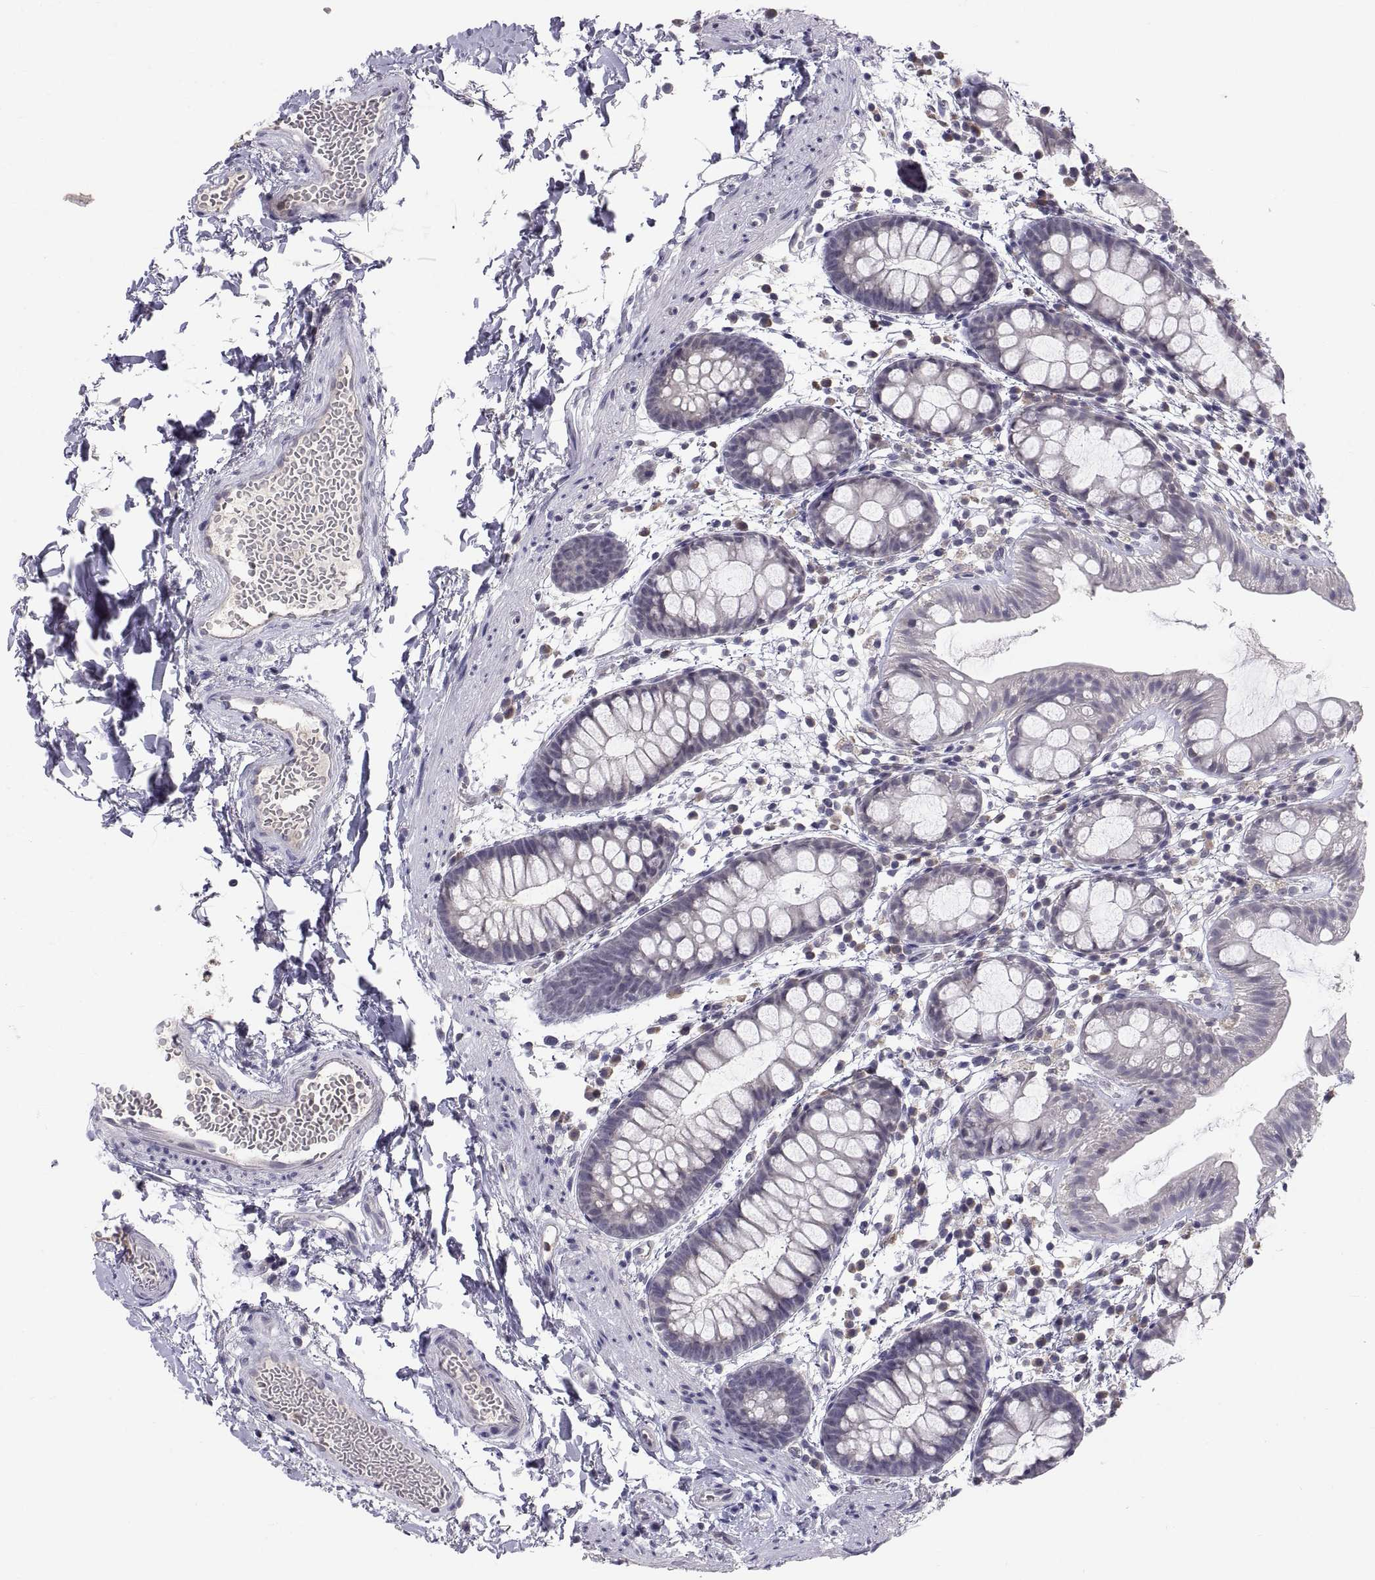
{"staining": {"intensity": "negative", "quantity": "none", "location": "none"}, "tissue": "rectum", "cell_type": "Glandular cells", "image_type": "normal", "snomed": [{"axis": "morphology", "description": "Normal tissue, NOS"}, {"axis": "topography", "description": "Rectum"}], "caption": "Immunohistochemistry image of normal human rectum stained for a protein (brown), which reveals no expression in glandular cells. (Brightfield microscopy of DAB immunohistochemistry at high magnification).", "gene": "PKP1", "patient": {"sex": "male", "age": 57}}